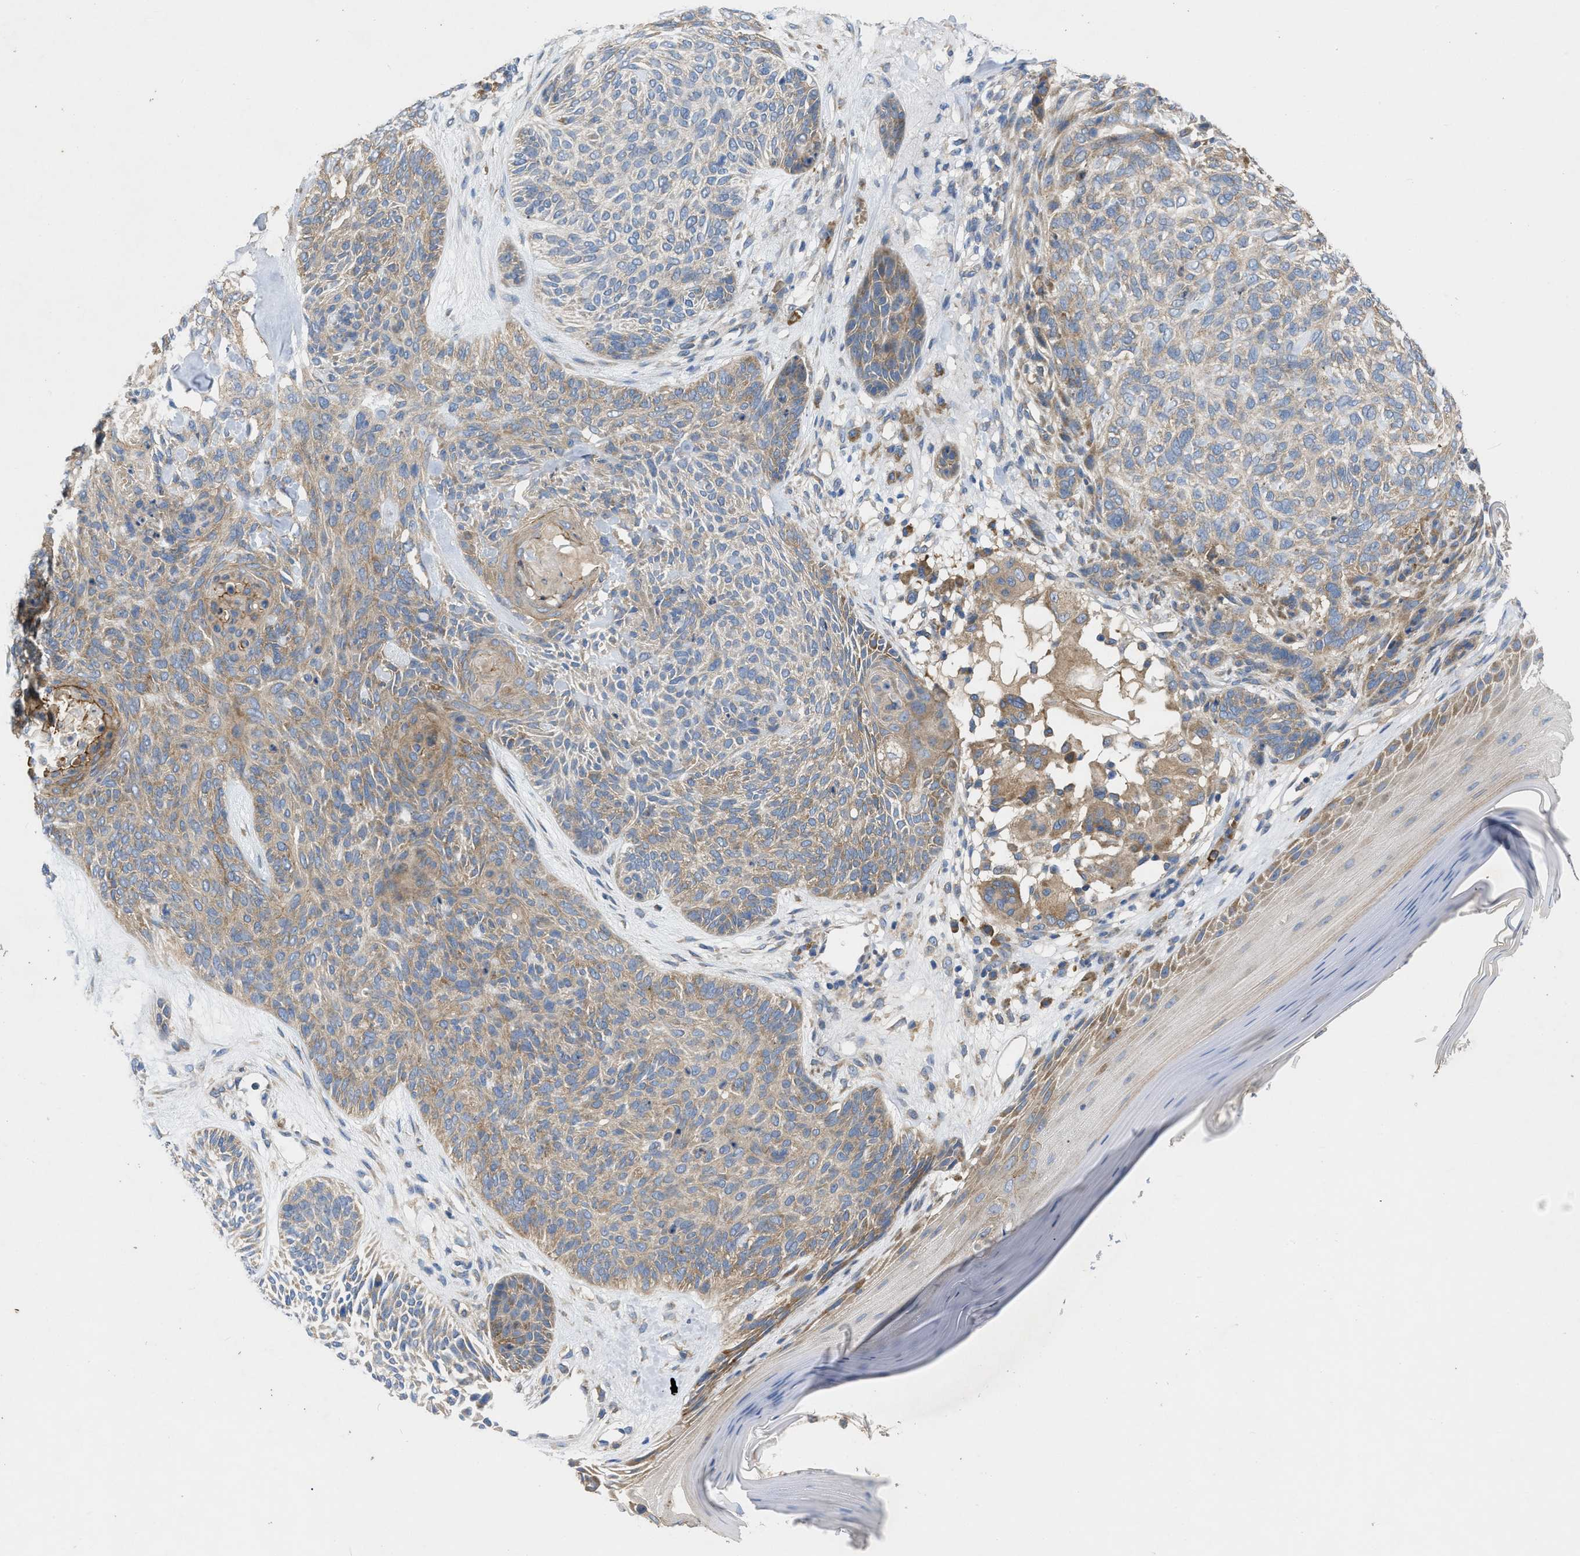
{"staining": {"intensity": "moderate", "quantity": ">75%", "location": "cytoplasmic/membranous"}, "tissue": "skin cancer", "cell_type": "Tumor cells", "image_type": "cancer", "snomed": [{"axis": "morphology", "description": "Basal cell carcinoma"}, {"axis": "topography", "description": "Skin"}], "caption": "There is medium levels of moderate cytoplasmic/membranous expression in tumor cells of skin cancer, as demonstrated by immunohistochemical staining (brown color).", "gene": "TMEM131", "patient": {"sex": "male", "age": 55}}